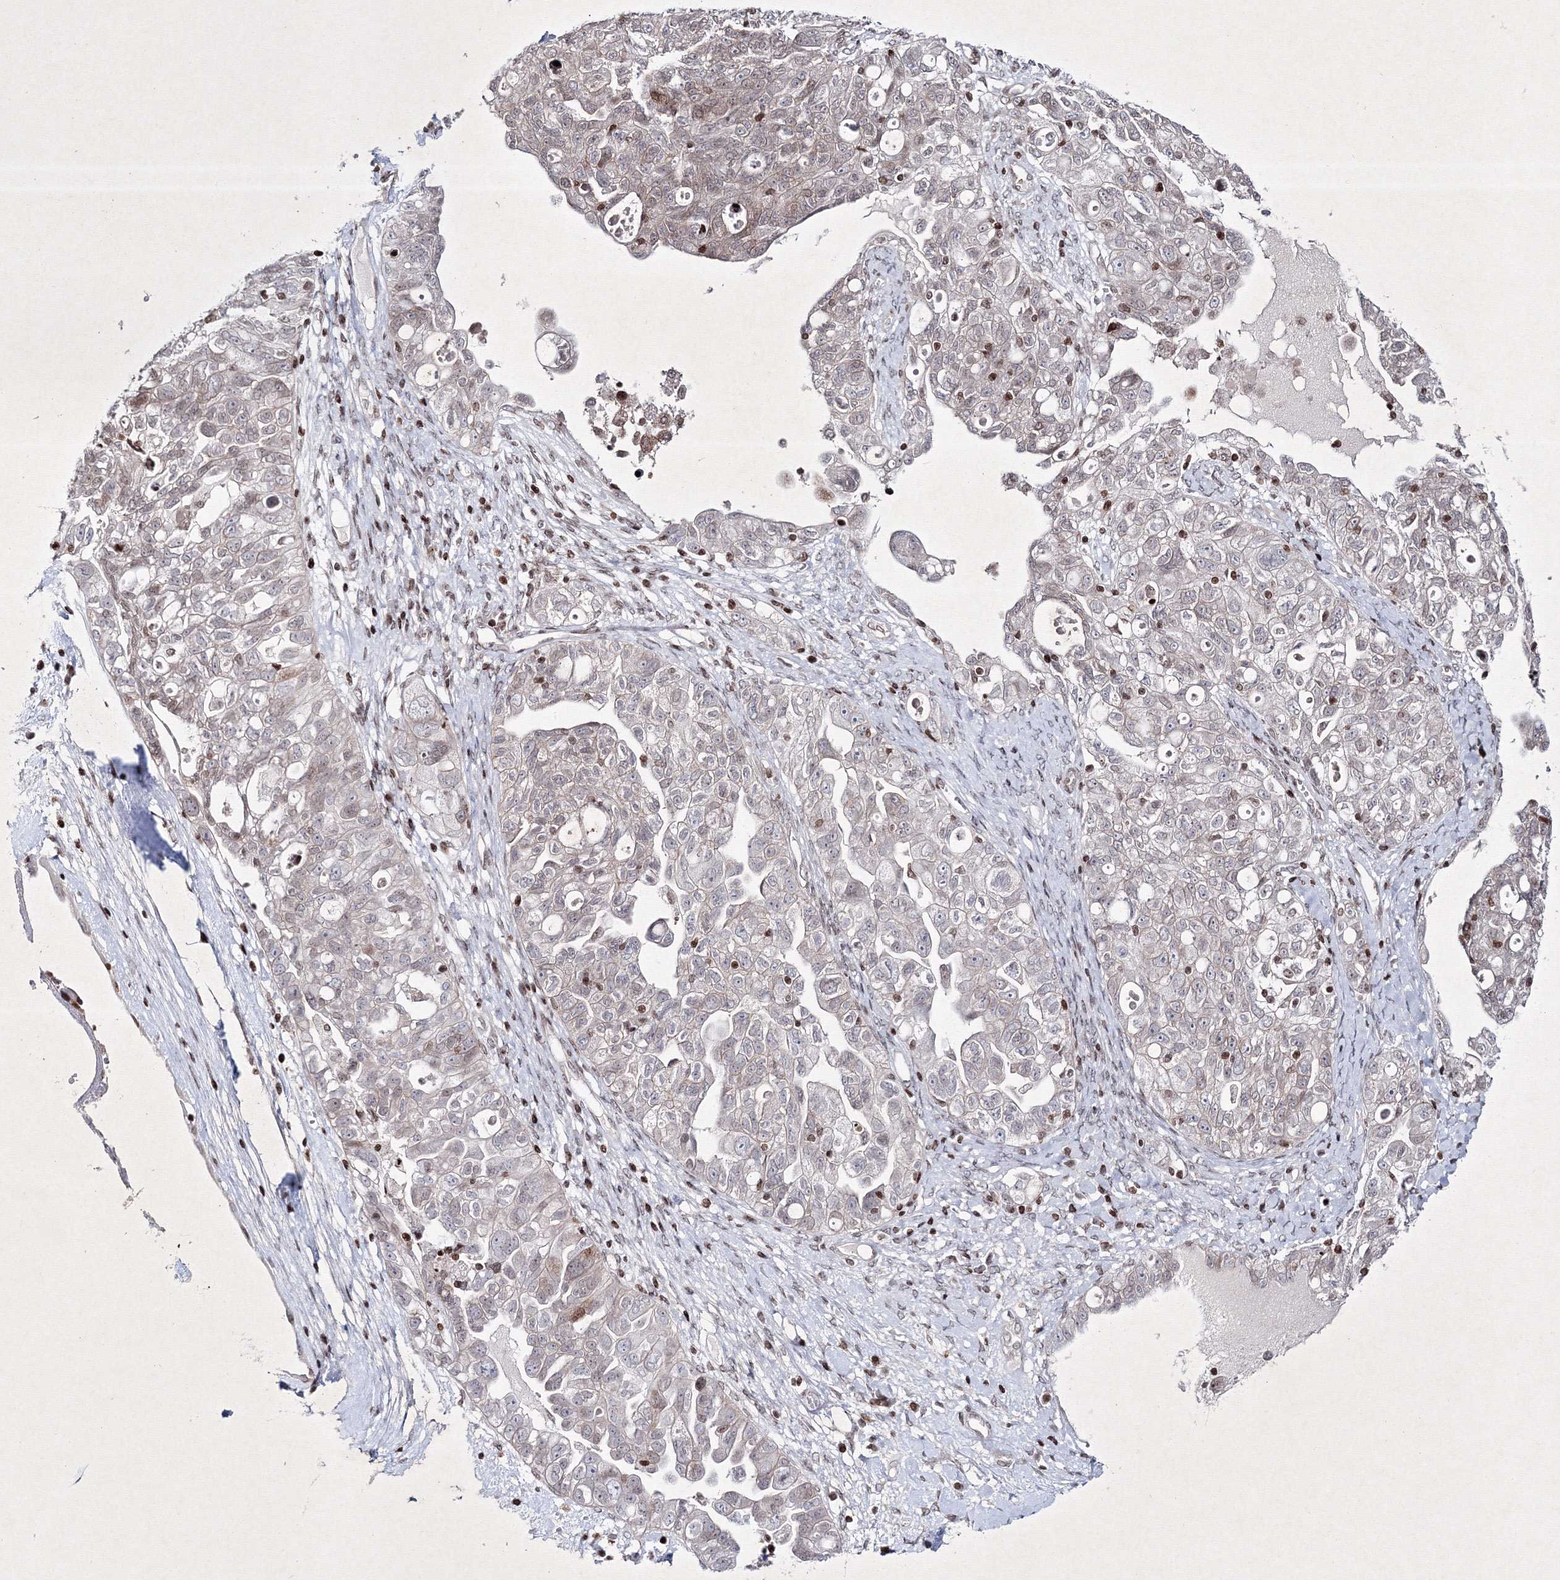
{"staining": {"intensity": "negative", "quantity": "none", "location": "none"}, "tissue": "ovarian cancer", "cell_type": "Tumor cells", "image_type": "cancer", "snomed": [{"axis": "morphology", "description": "Carcinoma, NOS"}, {"axis": "morphology", "description": "Cystadenocarcinoma, serous, NOS"}, {"axis": "topography", "description": "Ovary"}], "caption": "IHC image of neoplastic tissue: human ovarian cancer stained with DAB exhibits no significant protein positivity in tumor cells. (DAB (3,3'-diaminobenzidine) immunohistochemistry visualized using brightfield microscopy, high magnification).", "gene": "SMIM29", "patient": {"sex": "female", "age": 69}}